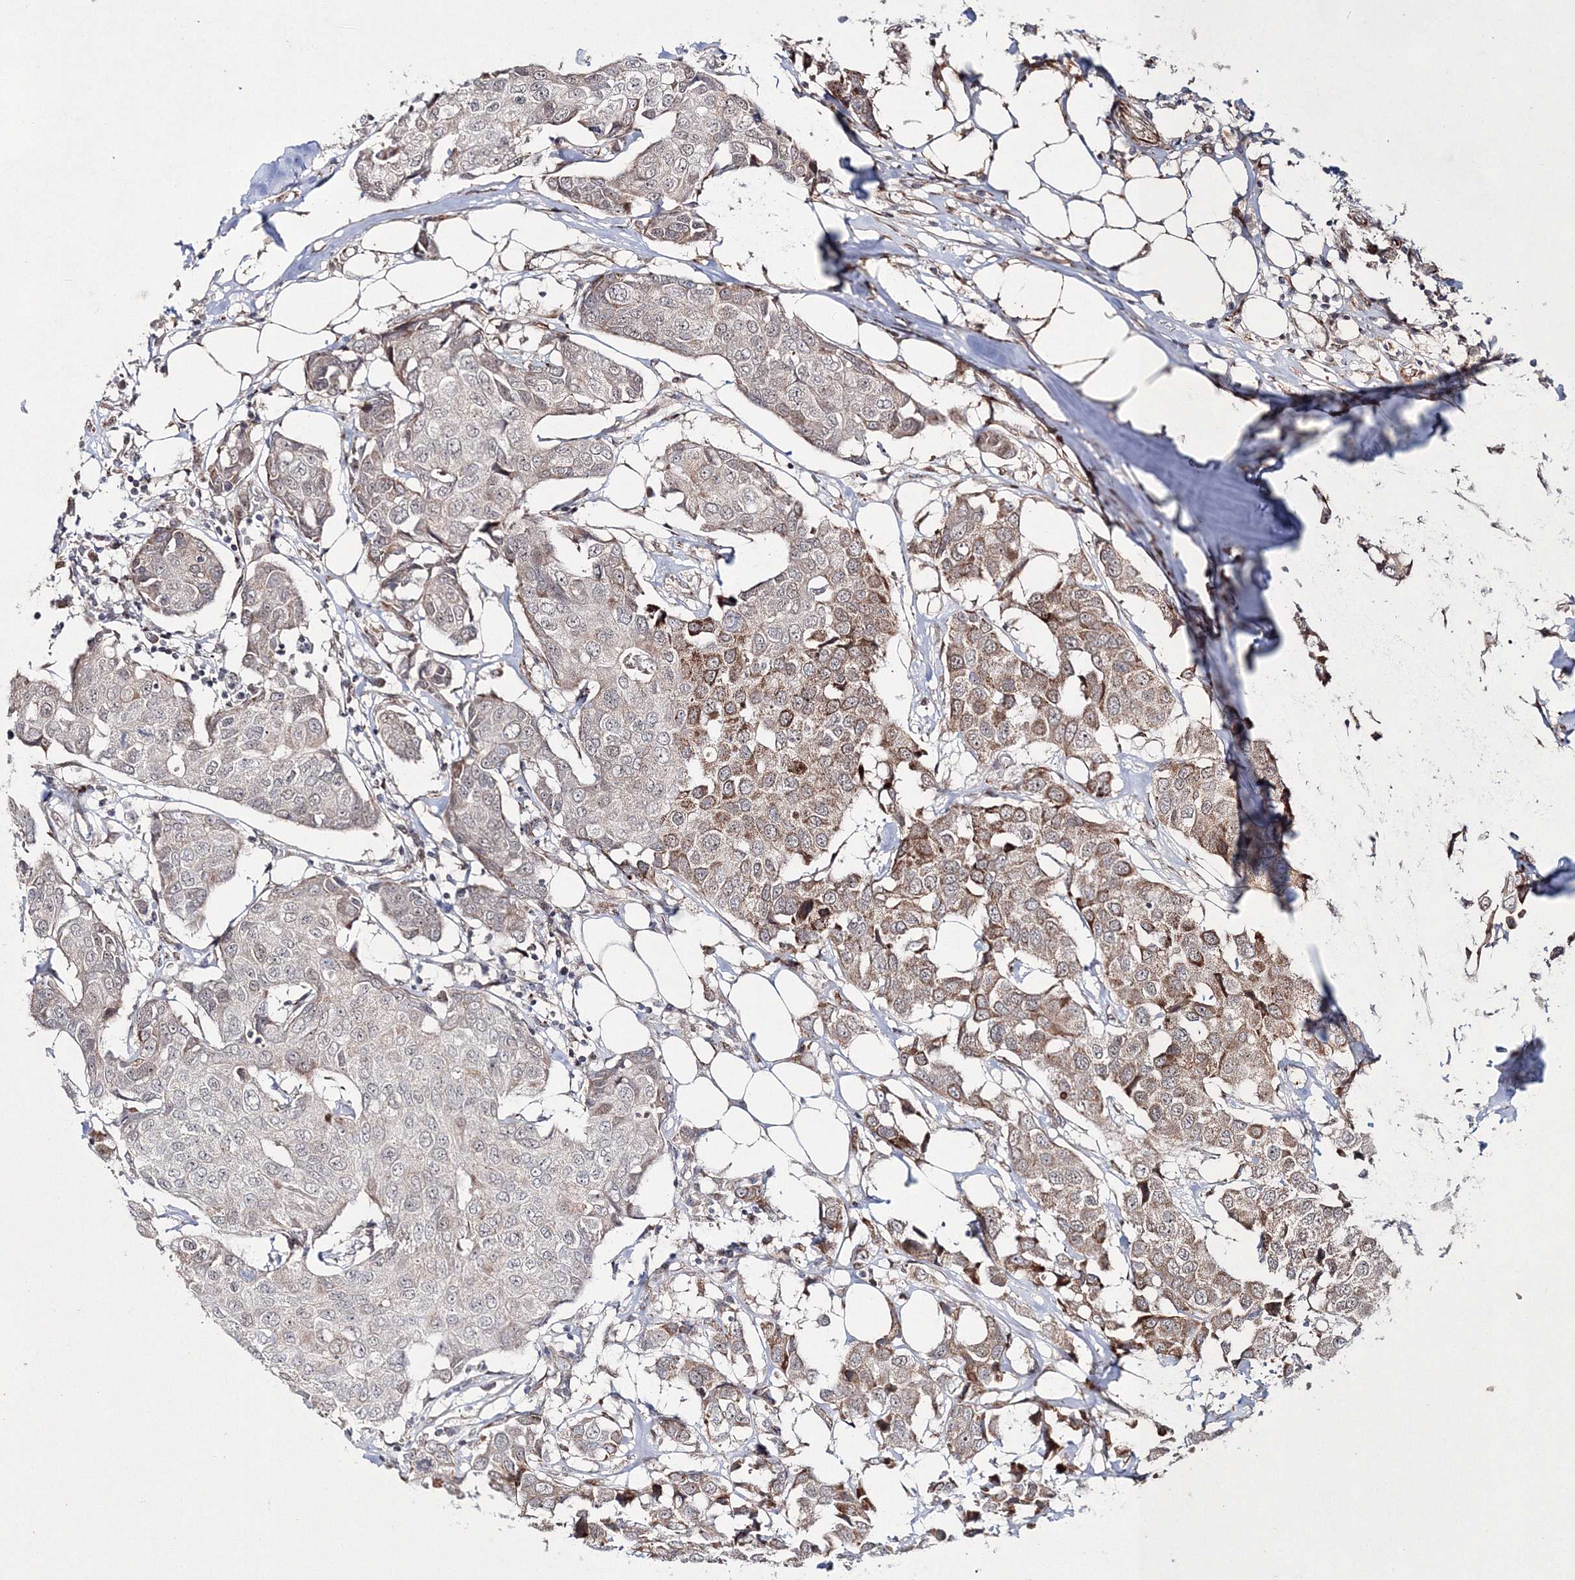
{"staining": {"intensity": "moderate", "quantity": "25%-75%", "location": "cytoplasmic/membranous"}, "tissue": "breast cancer", "cell_type": "Tumor cells", "image_type": "cancer", "snomed": [{"axis": "morphology", "description": "Duct carcinoma"}, {"axis": "topography", "description": "Breast"}], "caption": "Human breast cancer stained with a protein marker exhibits moderate staining in tumor cells.", "gene": "SNIP1", "patient": {"sex": "female", "age": 80}}